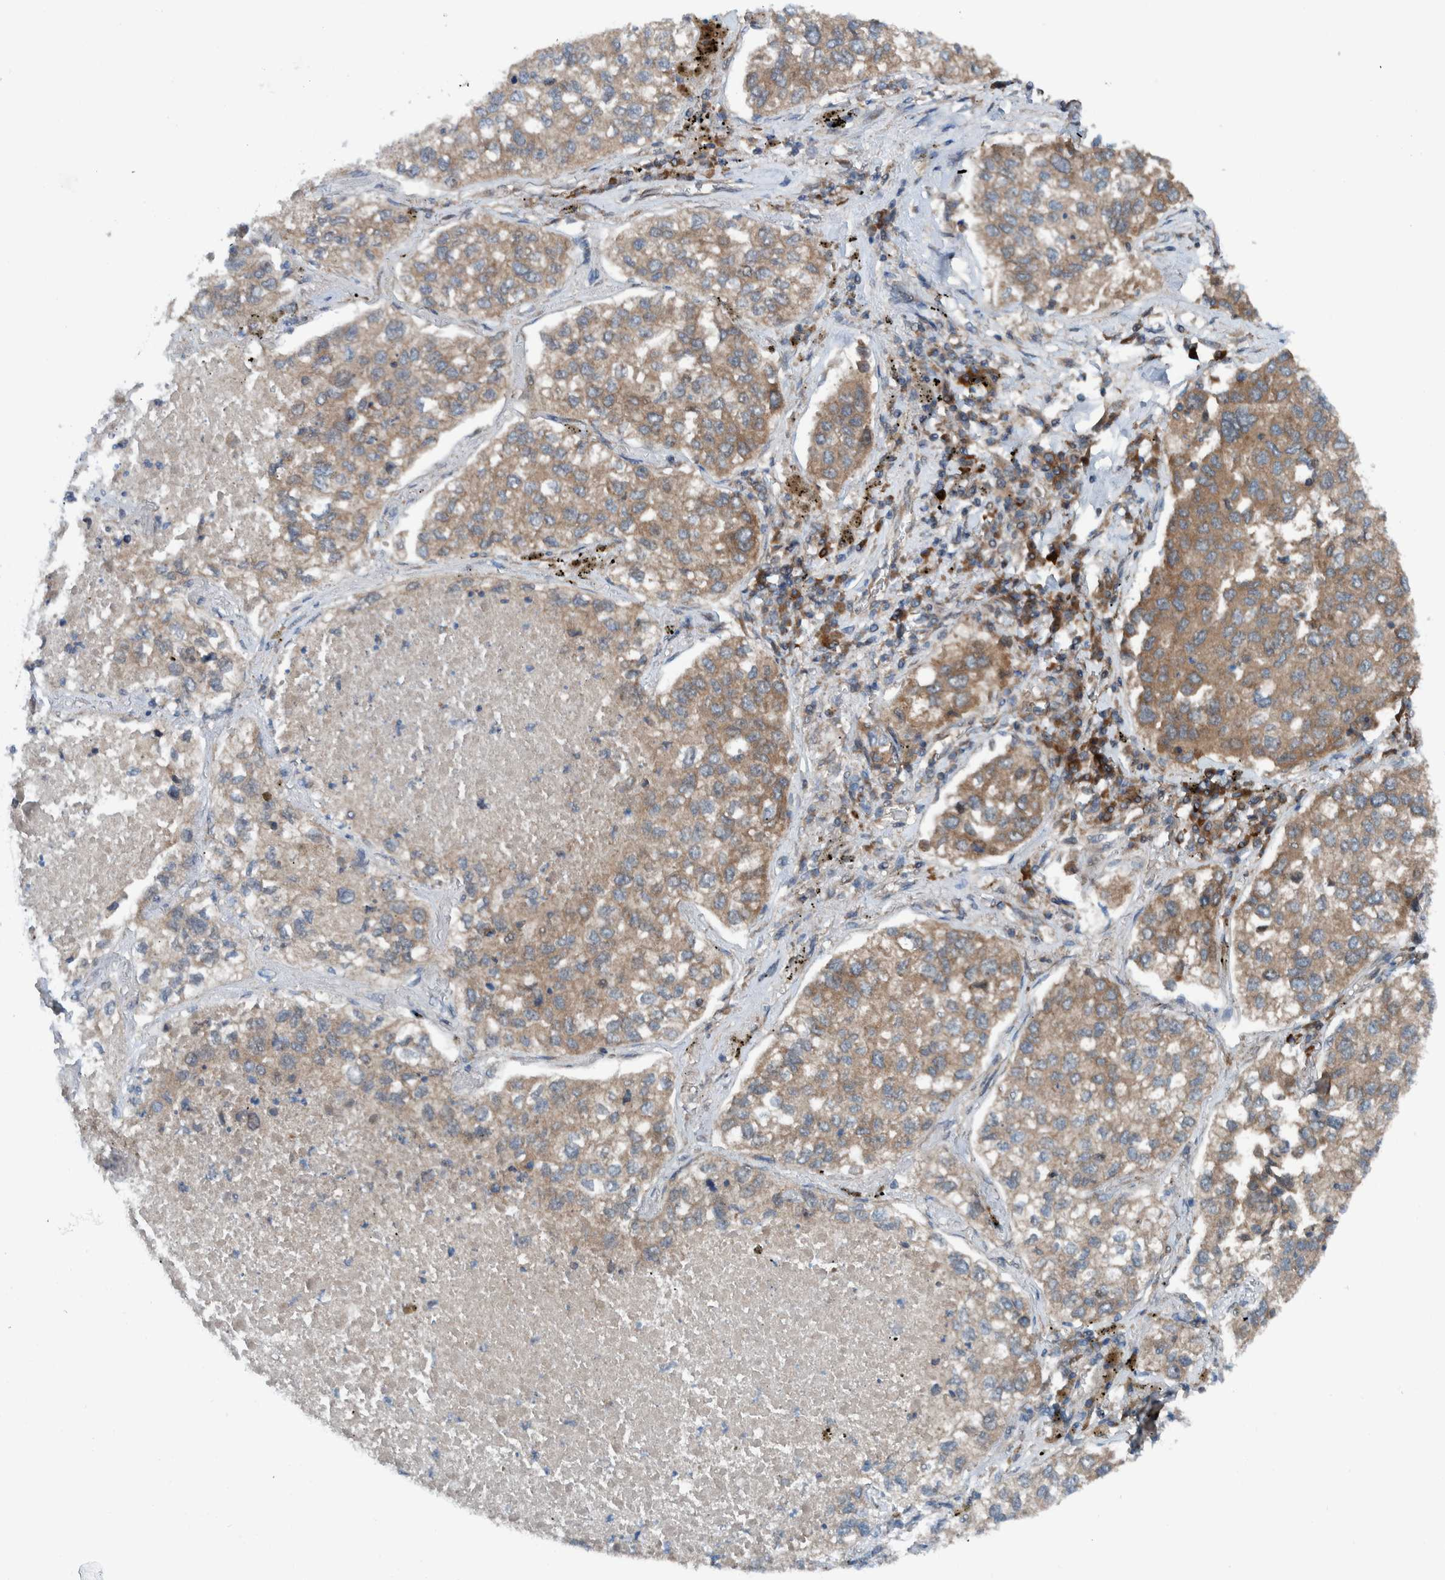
{"staining": {"intensity": "moderate", "quantity": ">75%", "location": "cytoplasmic/membranous"}, "tissue": "lung cancer", "cell_type": "Tumor cells", "image_type": "cancer", "snomed": [{"axis": "morphology", "description": "Inflammation, NOS"}, {"axis": "morphology", "description": "Adenocarcinoma, NOS"}, {"axis": "topography", "description": "Lung"}], "caption": "Immunohistochemical staining of human lung cancer reveals medium levels of moderate cytoplasmic/membranous positivity in about >75% of tumor cells.", "gene": "CUEDC1", "patient": {"sex": "male", "age": 63}}